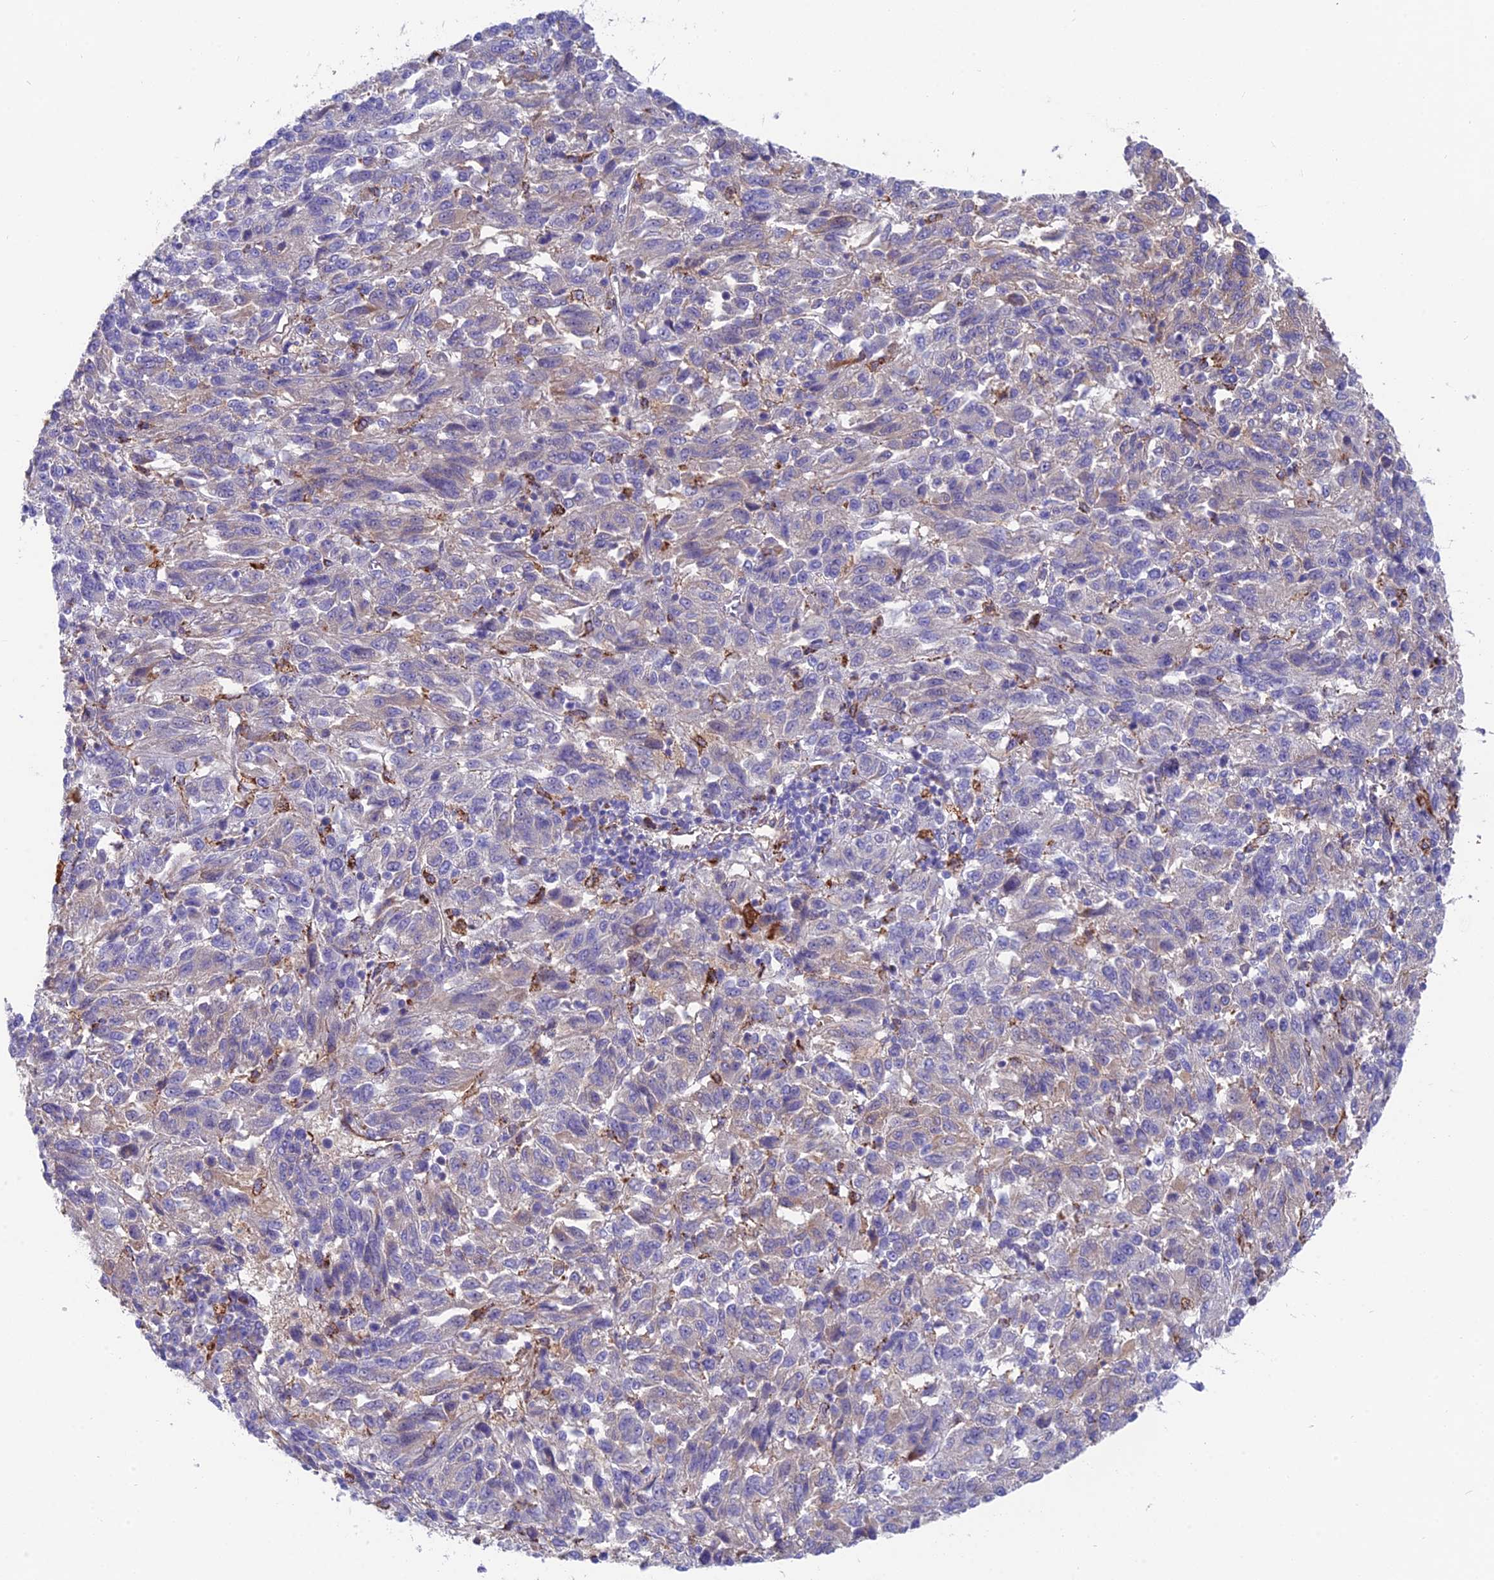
{"staining": {"intensity": "weak", "quantity": "25%-75%", "location": "cytoplasmic/membranous"}, "tissue": "melanoma", "cell_type": "Tumor cells", "image_type": "cancer", "snomed": [{"axis": "morphology", "description": "Malignant melanoma, Metastatic site"}, {"axis": "topography", "description": "Lung"}], "caption": "Protein analysis of malignant melanoma (metastatic site) tissue displays weak cytoplasmic/membranous expression in approximately 25%-75% of tumor cells.", "gene": "TIGD6", "patient": {"sex": "male", "age": 64}}